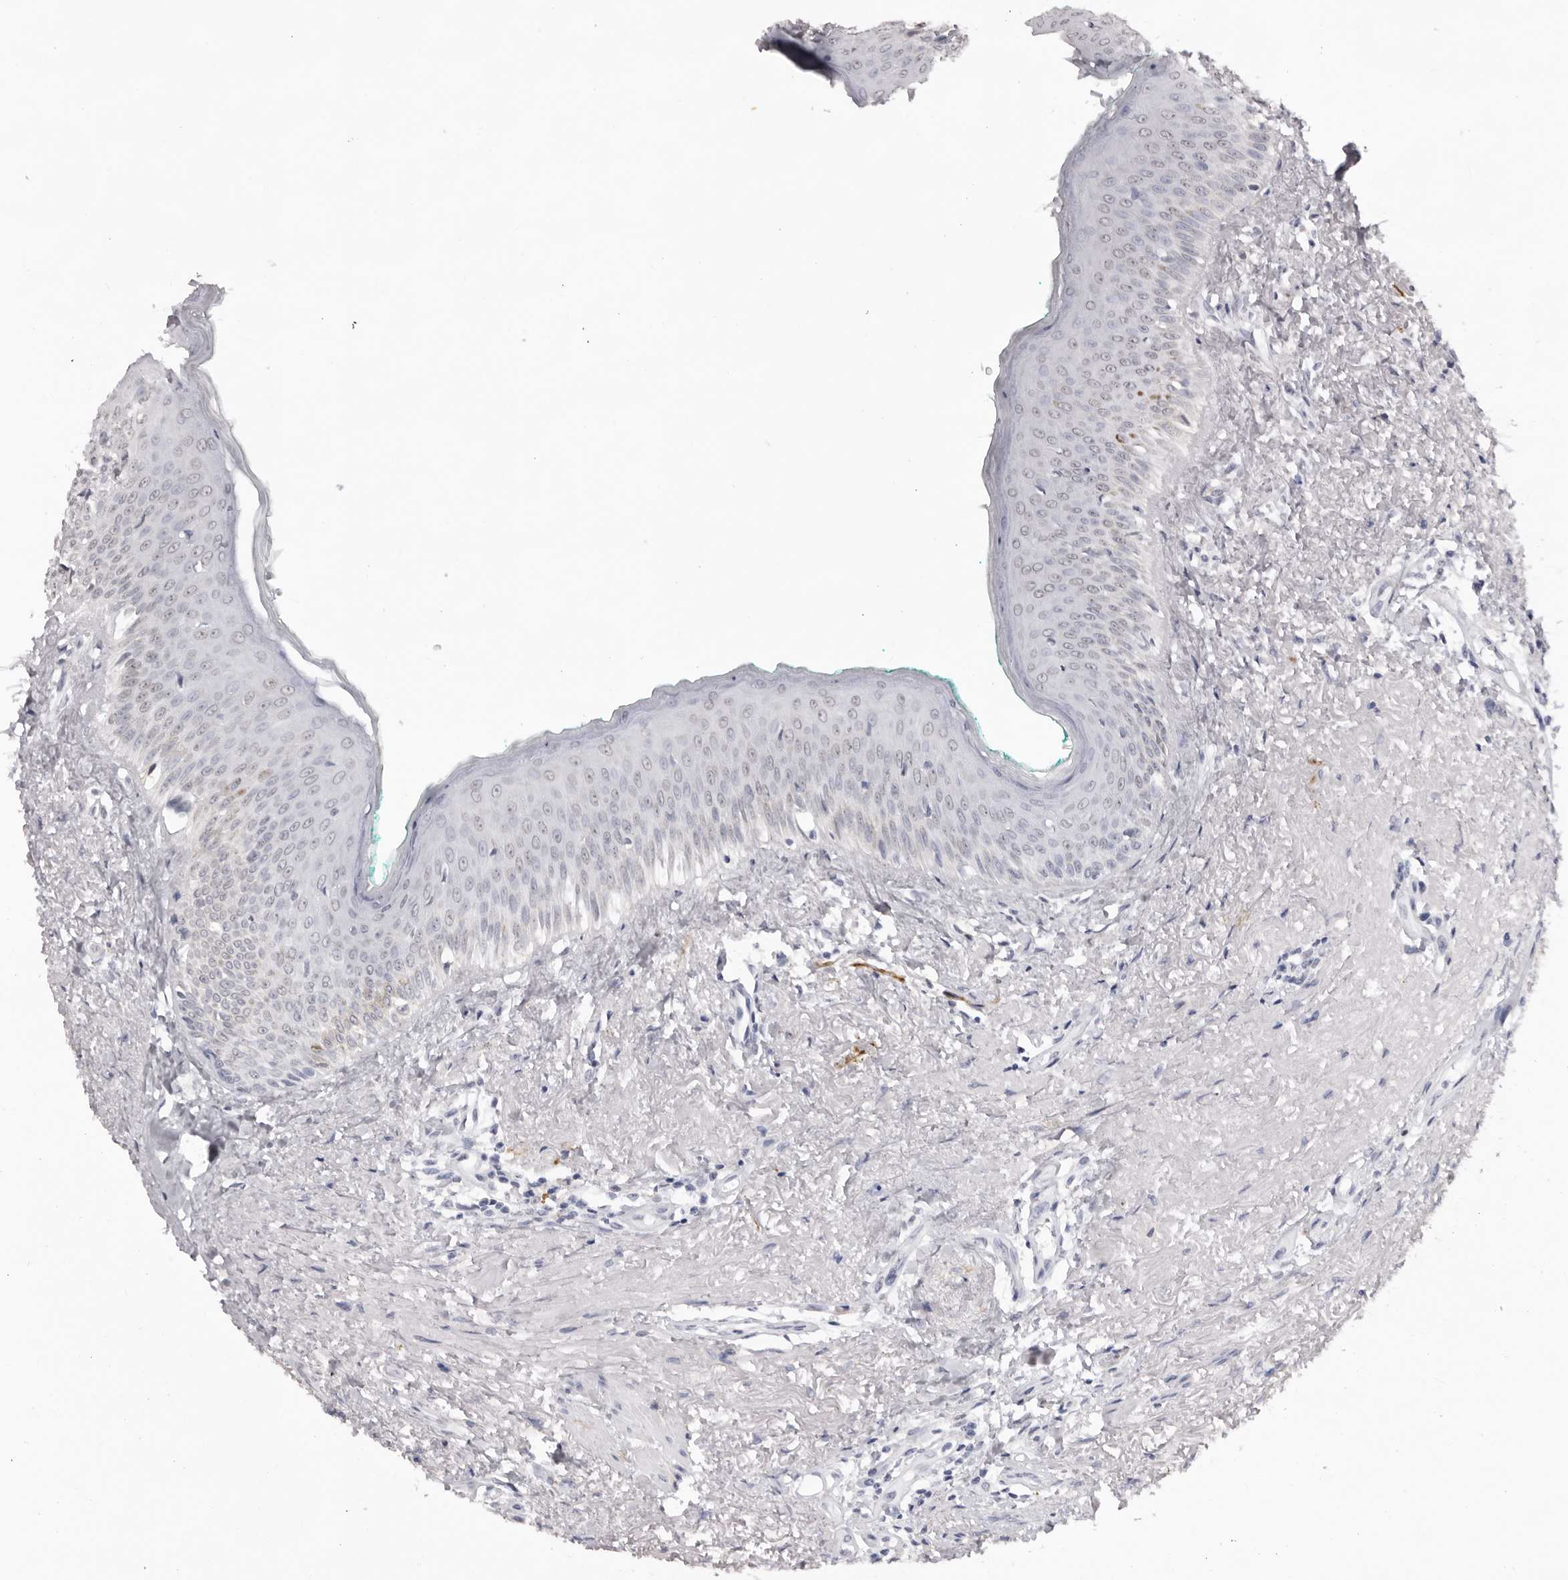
{"staining": {"intensity": "negative", "quantity": "none", "location": "none"}, "tissue": "oral mucosa", "cell_type": "Squamous epithelial cells", "image_type": "normal", "snomed": [{"axis": "morphology", "description": "Normal tissue, NOS"}, {"axis": "topography", "description": "Oral tissue"}], "caption": "High magnification brightfield microscopy of unremarkable oral mucosa stained with DAB (3,3'-diaminobenzidine) (brown) and counterstained with hematoxylin (blue): squamous epithelial cells show no significant expression. (IHC, brightfield microscopy, high magnification).", "gene": "NTM", "patient": {"sex": "female", "age": 70}}